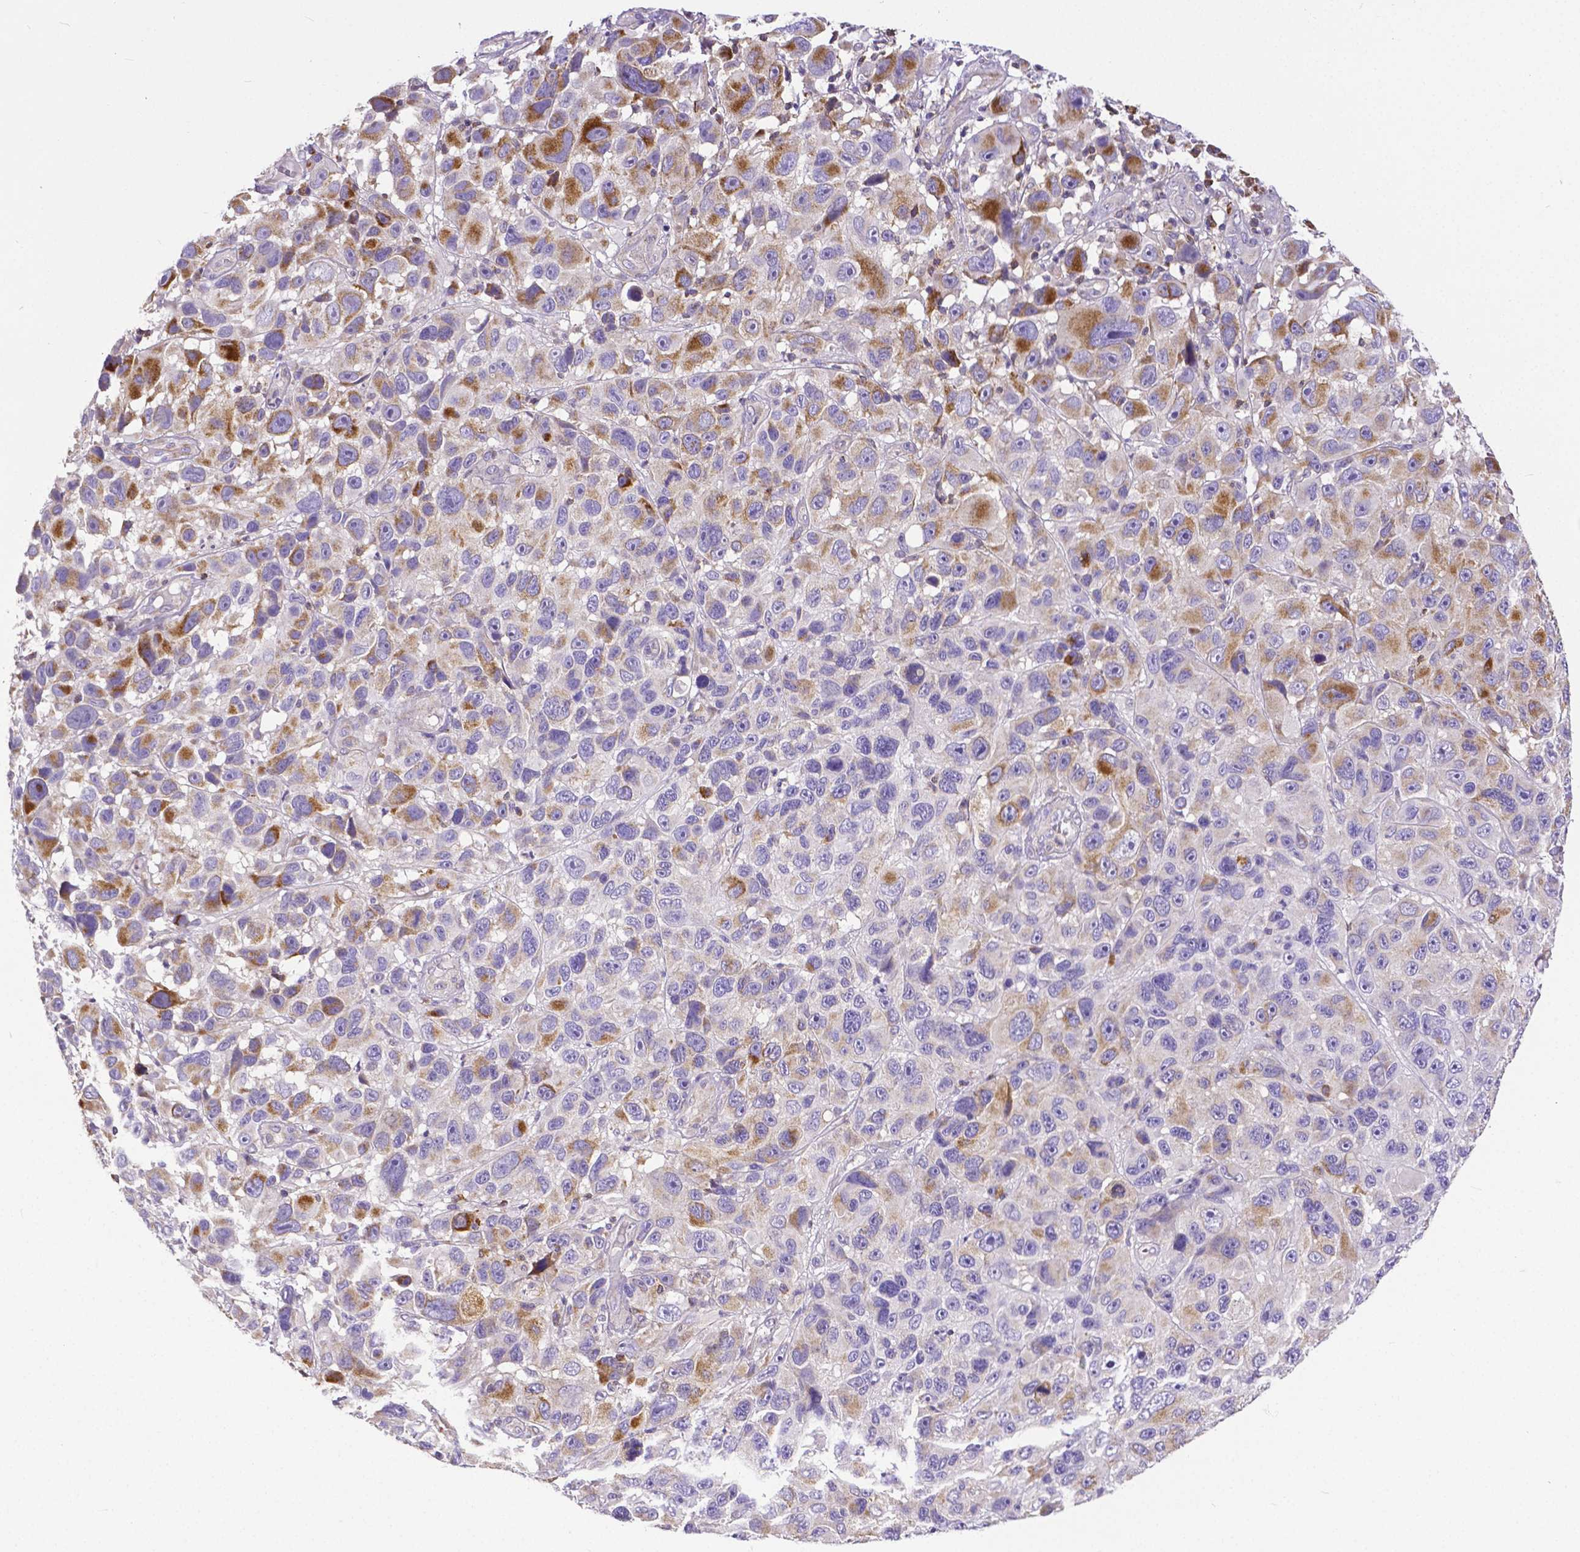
{"staining": {"intensity": "moderate", "quantity": ">75%", "location": "cytoplasmic/membranous"}, "tissue": "melanoma", "cell_type": "Tumor cells", "image_type": "cancer", "snomed": [{"axis": "morphology", "description": "Malignant melanoma, NOS"}, {"axis": "topography", "description": "Skin"}], "caption": "Protein positivity by IHC reveals moderate cytoplasmic/membranous staining in about >75% of tumor cells in melanoma.", "gene": "MCL1", "patient": {"sex": "male", "age": 53}}